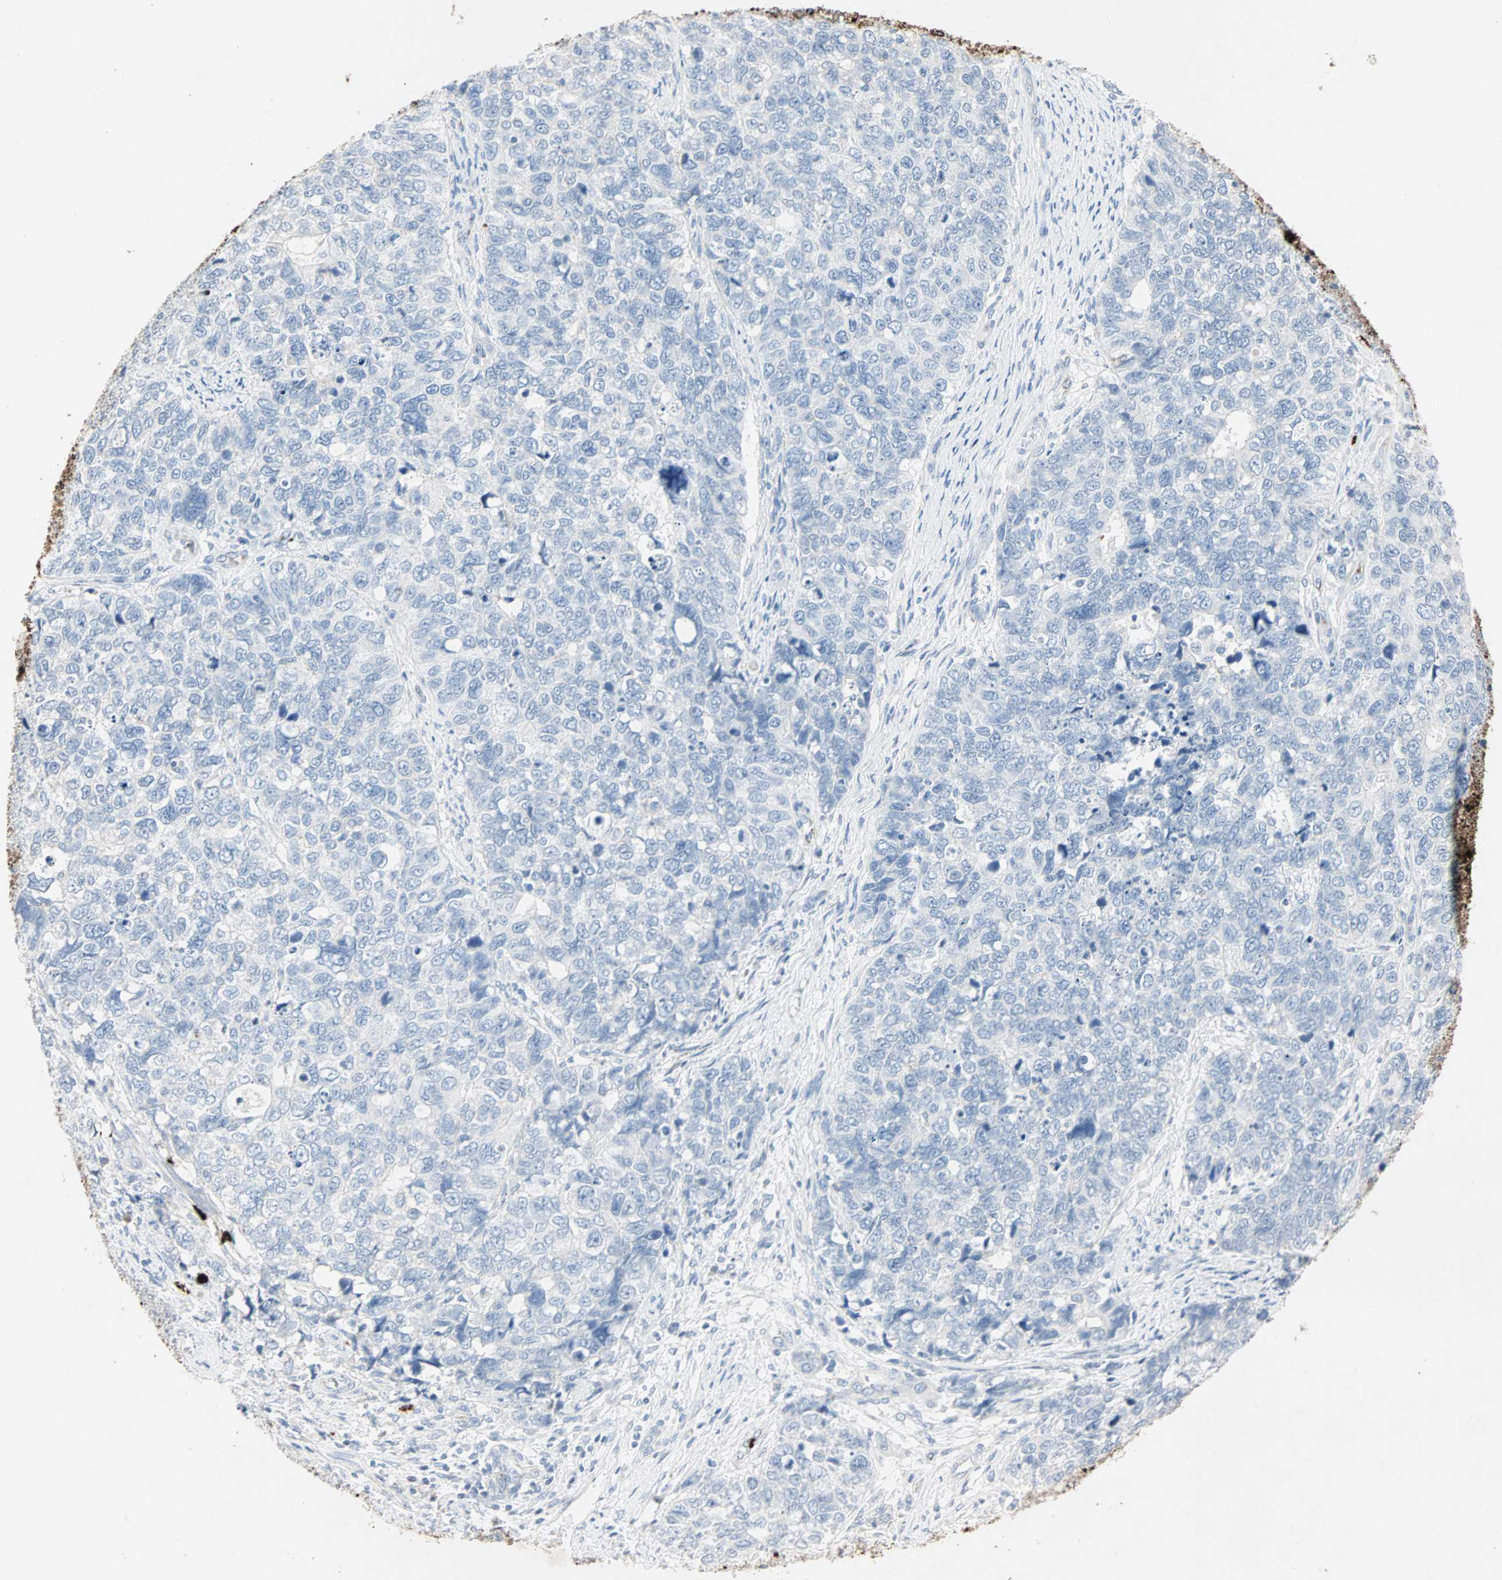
{"staining": {"intensity": "negative", "quantity": "none", "location": "none"}, "tissue": "cervical cancer", "cell_type": "Tumor cells", "image_type": "cancer", "snomed": [{"axis": "morphology", "description": "Squamous cell carcinoma, NOS"}, {"axis": "topography", "description": "Cervix"}], "caption": "There is no significant positivity in tumor cells of squamous cell carcinoma (cervical).", "gene": "CEACAM6", "patient": {"sex": "female", "age": 63}}